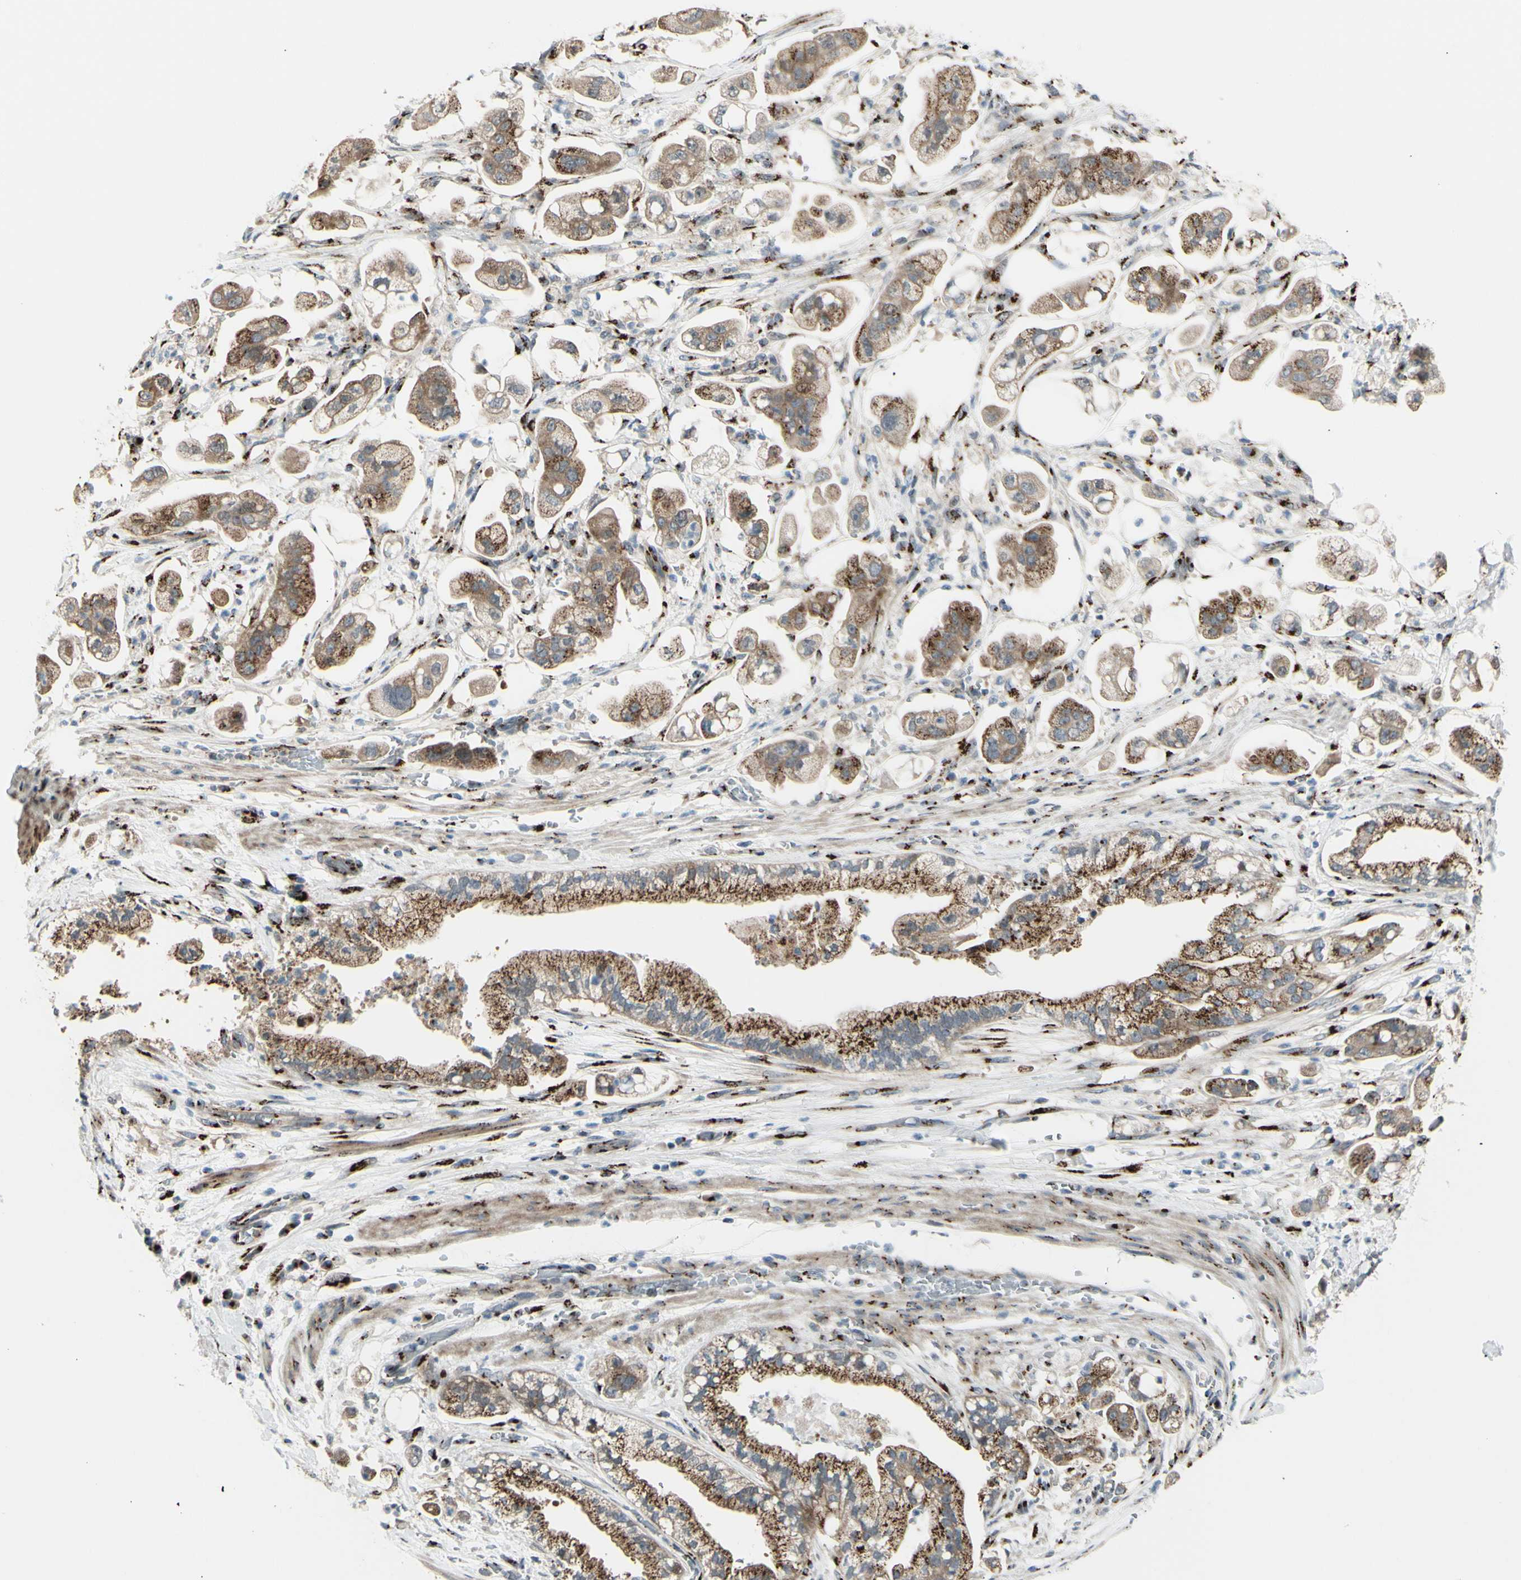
{"staining": {"intensity": "moderate", "quantity": ">75%", "location": "cytoplasmic/membranous"}, "tissue": "stomach cancer", "cell_type": "Tumor cells", "image_type": "cancer", "snomed": [{"axis": "morphology", "description": "Adenocarcinoma, NOS"}, {"axis": "topography", "description": "Stomach"}], "caption": "This is a photomicrograph of IHC staining of stomach cancer (adenocarcinoma), which shows moderate expression in the cytoplasmic/membranous of tumor cells.", "gene": "BPNT2", "patient": {"sex": "male", "age": 62}}